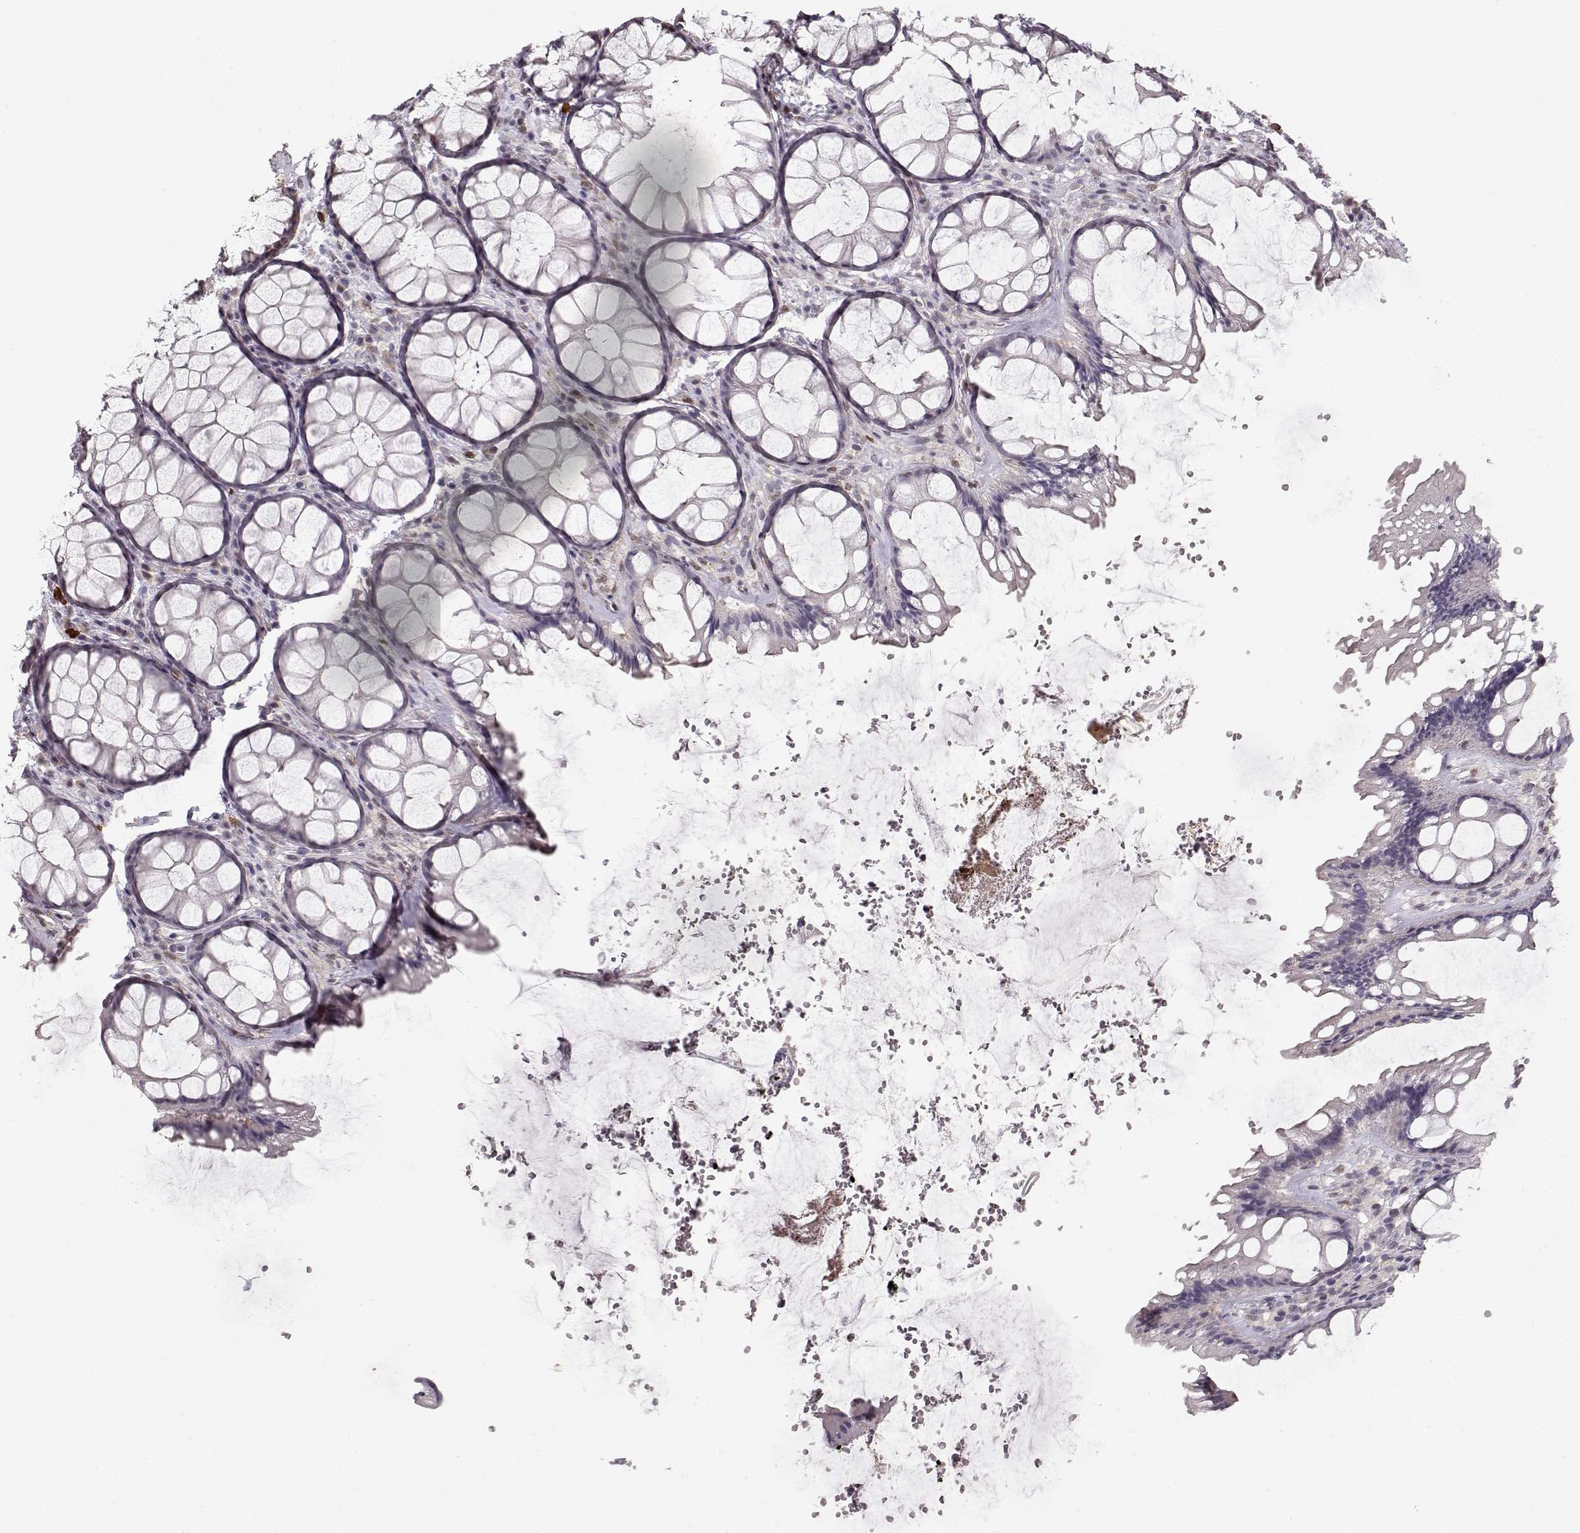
{"staining": {"intensity": "moderate", "quantity": "25%-75%", "location": "cytoplasmic/membranous"}, "tissue": "rectum", "cell_type": "Glandular cells", "image_type": "normal", "snomed": [{"axis": "morphology", "description": "Normal tissue, NOS"}, {"axis": "topography", "description": "Rectum"}], "caption": "An immunohistochemistry micrograph of unremarkable tissue is shown. Protein staining in brown labels moderate cytoplasmic/membranous positivity in rectum within glandular cells. The protein is shown in brown color, while the nuclei are stained blue.", "gene": "CDK4", "patient": {"sex": "female", "age": 62}}